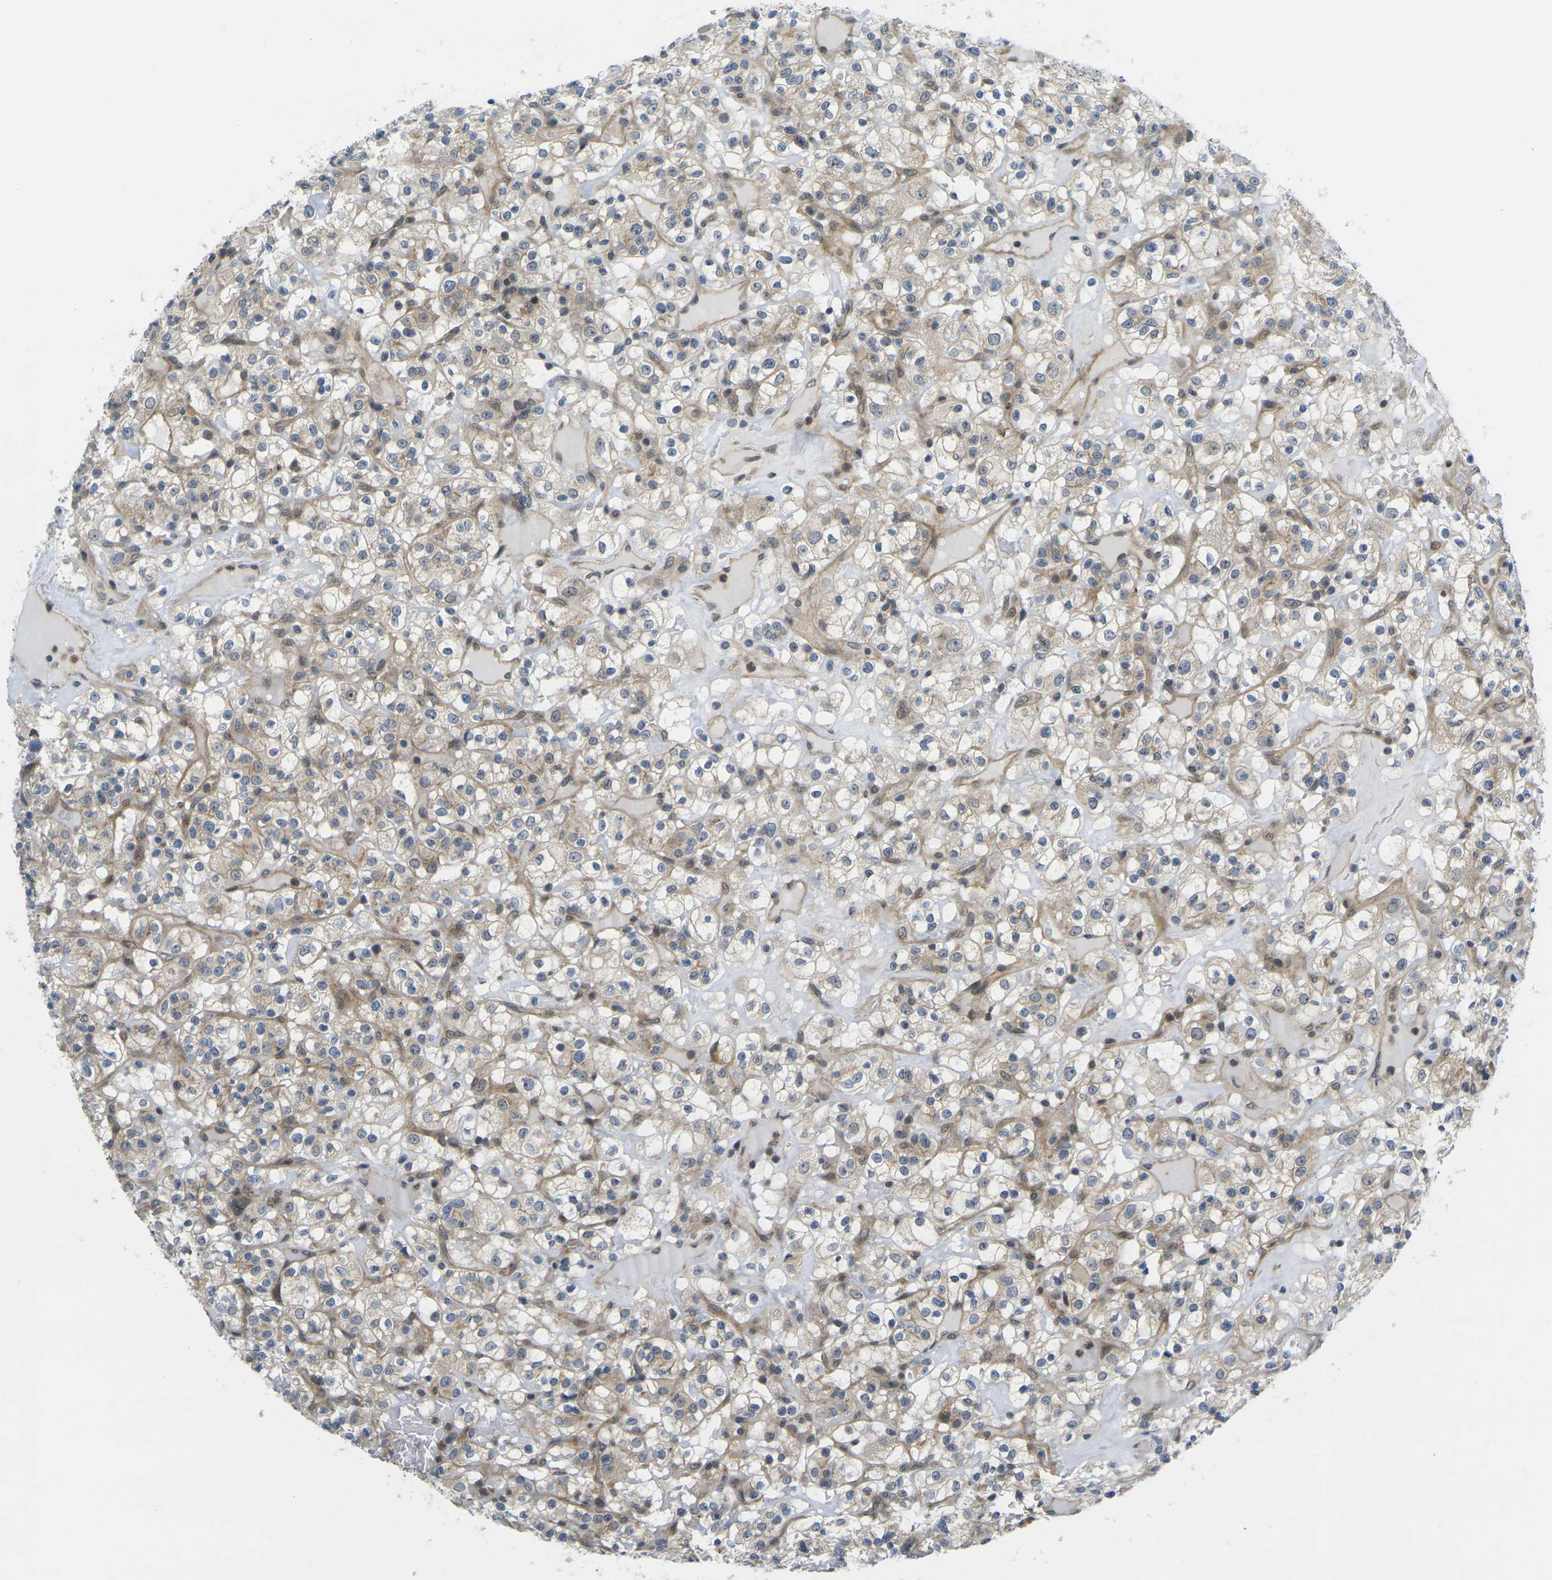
{"staining": {"intensity": "weak", "quantity": ">75%", "location": "cytoplasmic/membranous"}, "tissue": "renal cancer", "cell_type": "Tumor cells", "image_type": "cancer", "snomed": [{"axis": "morphology", "description": "Normal tissue, NOS"}, {"axis": "morphology", "description": "Adenocarcinoma, NOS"}, {"axis": "topography", "description": "Kidney"}], "caption": "Immunohistochemical staining of adenocarcinoma (renal) demonstrates low levels of weak cytoplasmic/membranous protein positivity in approximately >75% of tumor cells.", "gene": "KCTD10", "patient": {"sex": "female", "age": 72}}